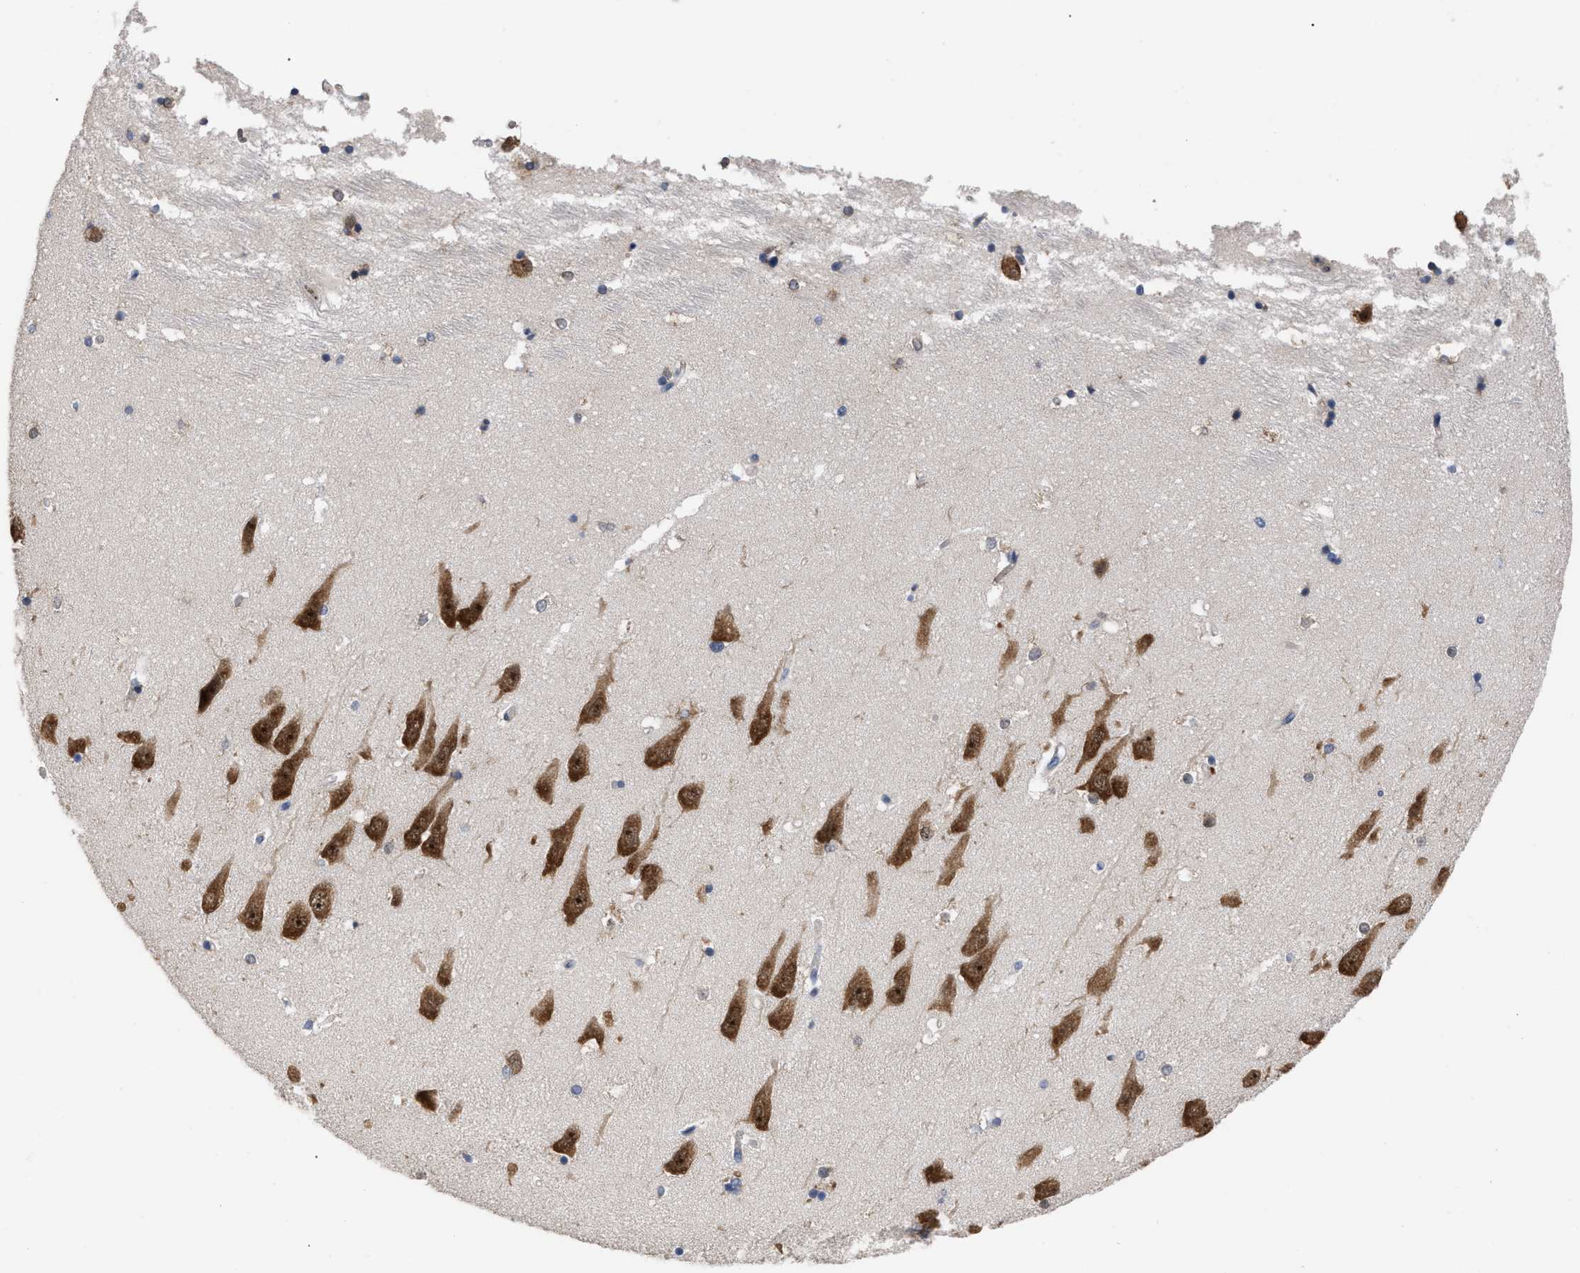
{"staining": {"intensity": "negative", "quantity": "none", "location": "none"}, "tissue": "hippocampus", "cell_type": "Glial cells", "image_type": "normal", "snomed": [{"axis": "morphology", "description": "Normal tissue, NOS"}, {"axis": "topography", "description": "Hippocampus"}], "caption": "A high-resolution image shows immunohistochemistry (IHC) staining of unremarkable hippocampus, which shows no significant positivity in glial cells.", "gene": "UPF1", "patient": {"sex": "male", "age": 45}}